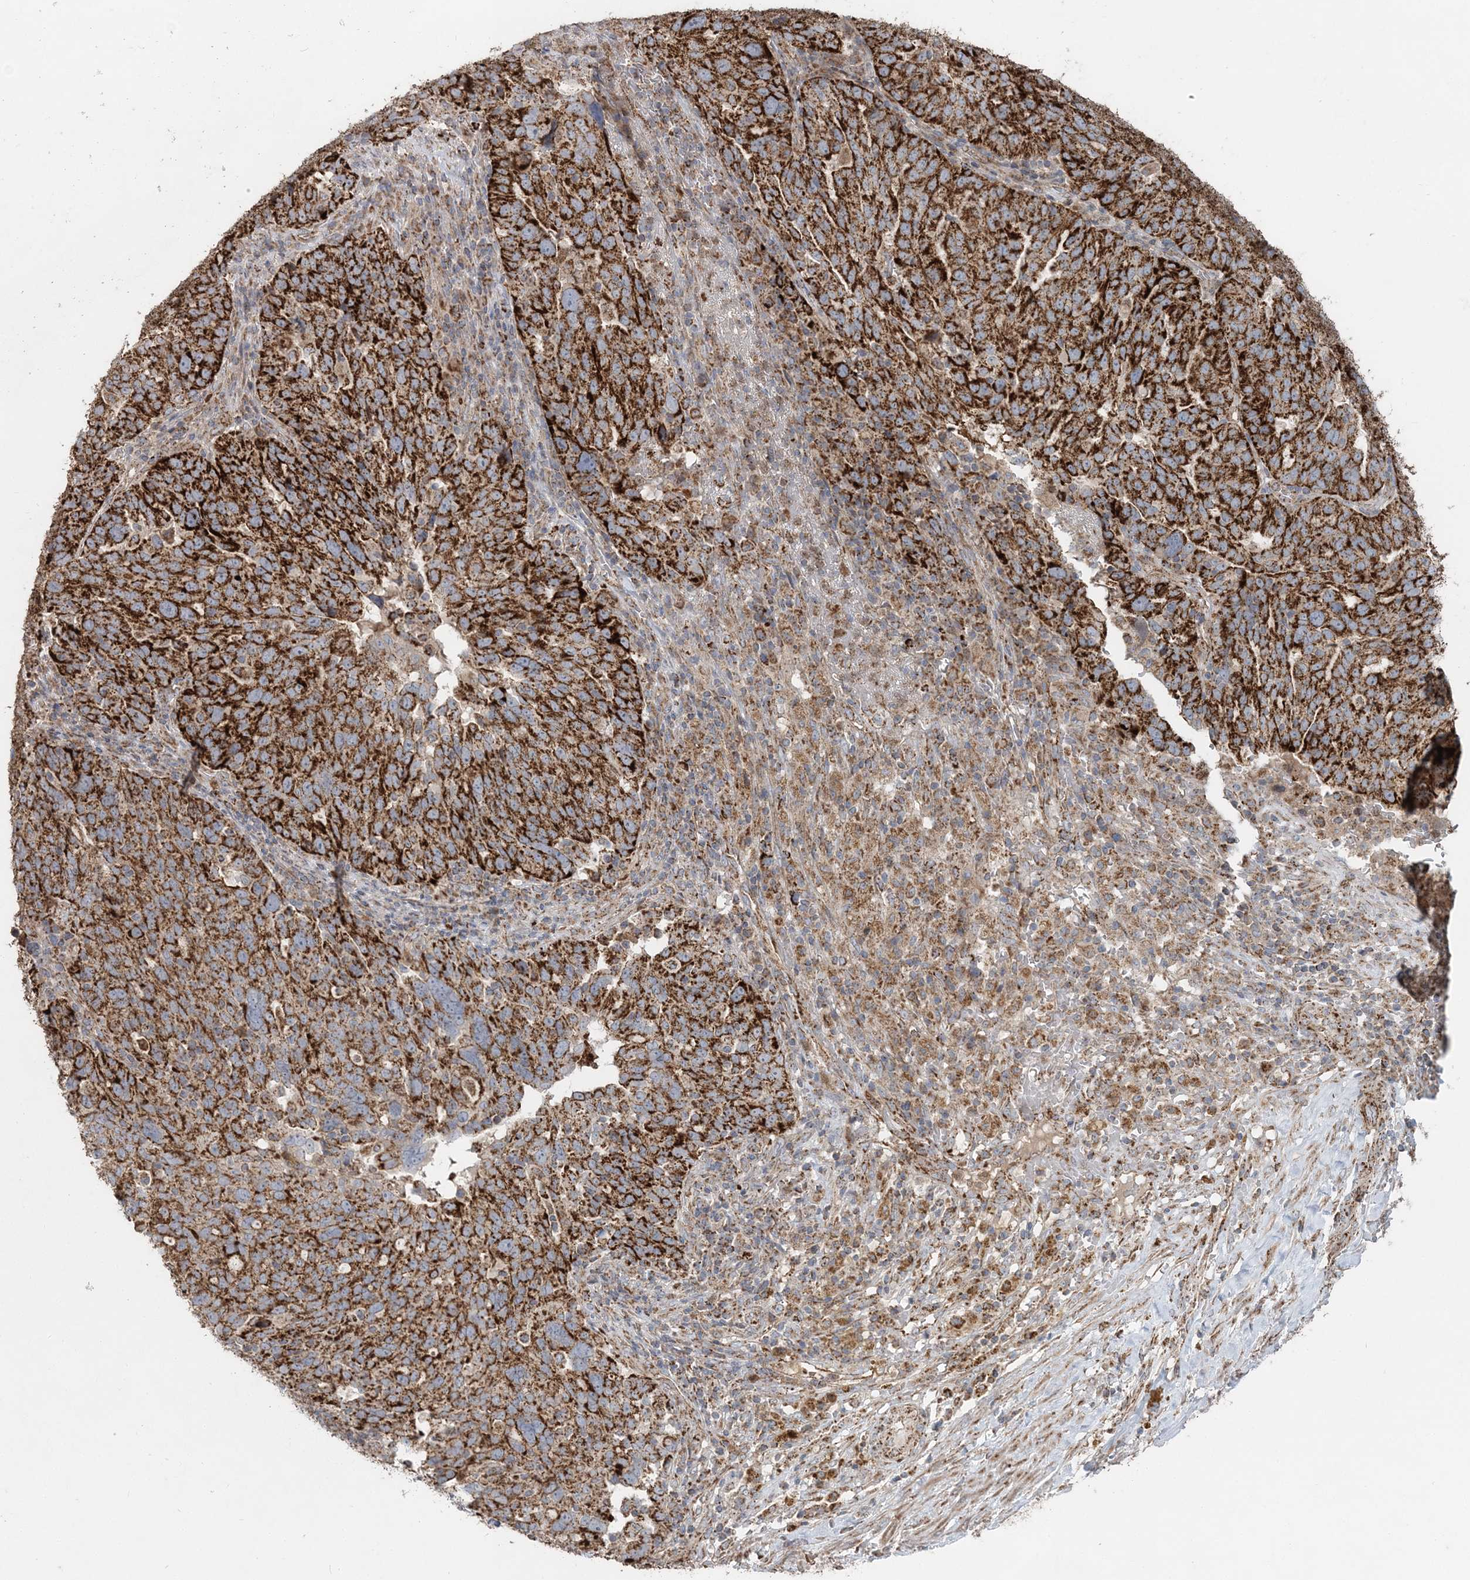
{"staining": {"intensity": "strong", "quantity": ">75%", "location": "cytoplasmic/membranous"}, "tissue": "ovarian cancer", "cell_type": "Tumor cells", "image_type": "cancer", "snomed": [{"axis": "morphology", "description": "Cystadenocarcinoma, serous, NOS"}, {"axis": "topography", "description": "Ovary"}], "caption": "Immunohistochemistry (IHC) of human ovarian cancer (serous cystadenocarcinoma) exhibits high levels of strong cytoplasmic/membranous expression in about >75% of tumor cells.", "gene": "LRPPRC", "patient": {"sex": "female", "age": 59}}